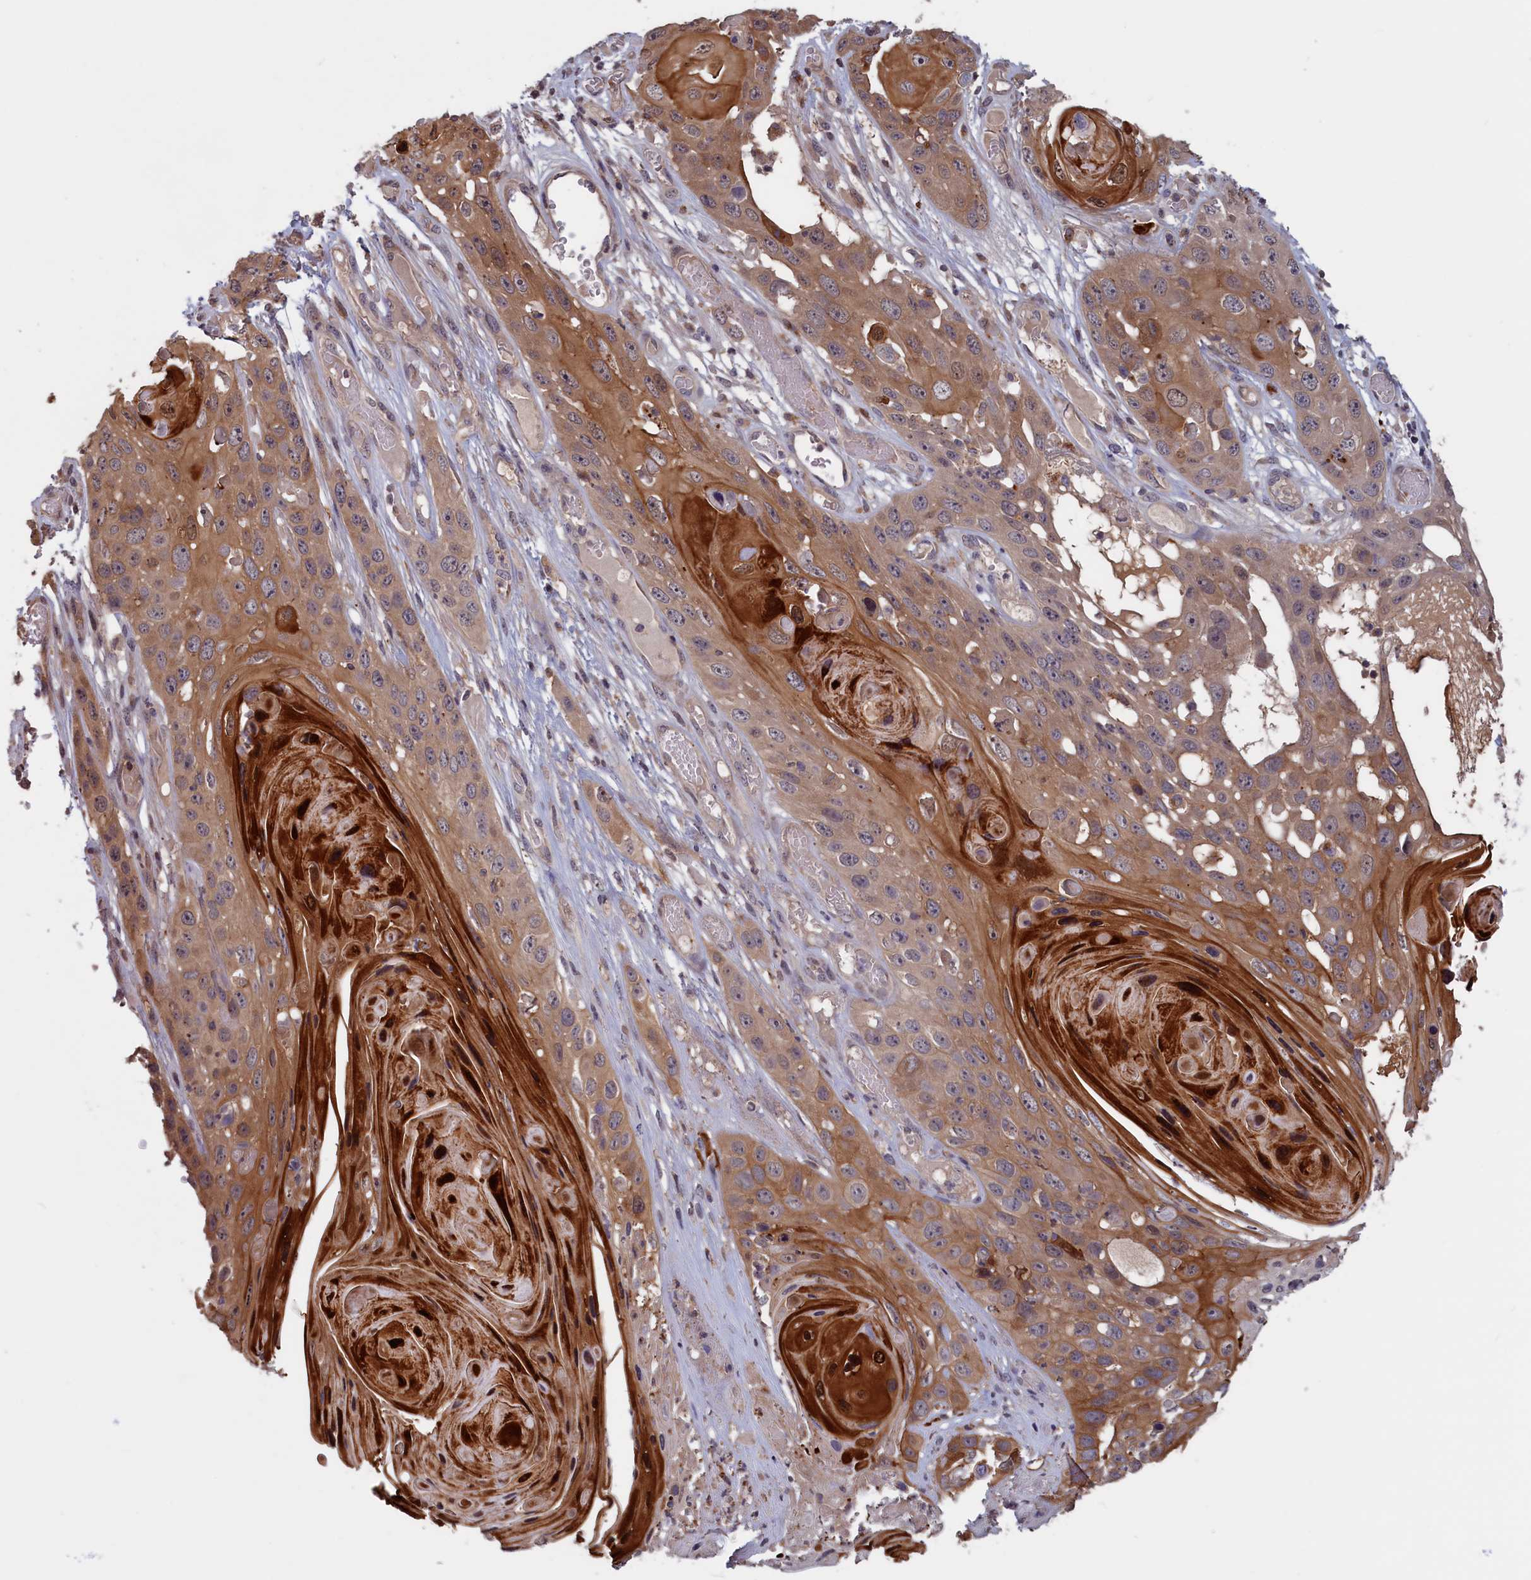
{"staining": {"intensity": "moderate", "quantity": ">75%", "location": "cytoplasmic/membranous"}, "tissue": "skin cancer", "cell_type": "Tumor cells", "image_type": "cancer", "snomed": [{"axis": "morphology", "description": "Squamous cell carcinoma, NOS"}, {"axis": "topography", "description": "Skin"}], "caption": "The micrograph demonstrates immunohistochemical staining of squamous cell carcinoma (skin). There is moderate cytoplasmic/membranous staining is appreciated in approximately >75% of tumor cells.", "gene": "CACTIN", "patient": {"sex": "male", "age": 55}}